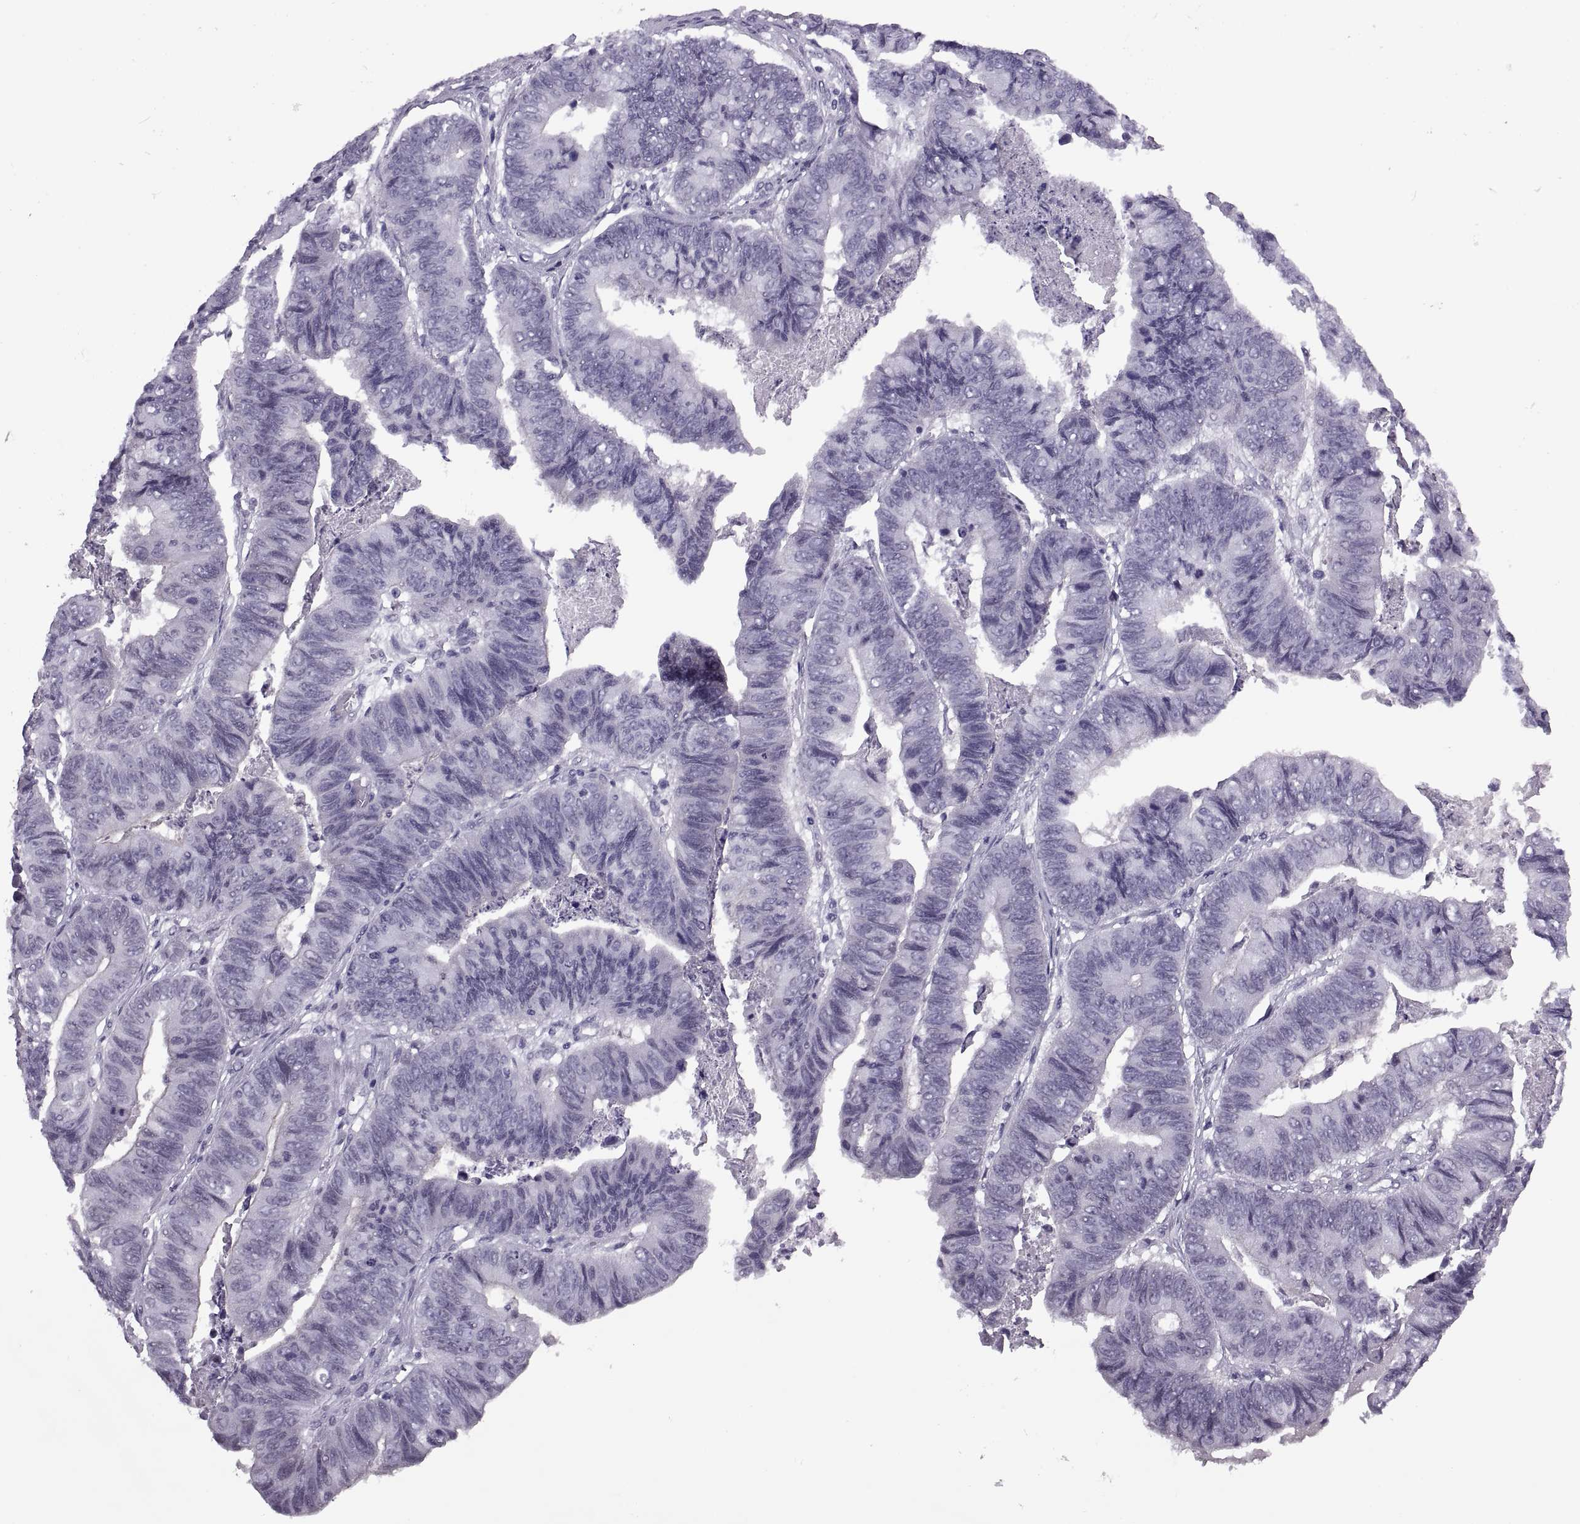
{"staining": {"intensity": "negative", "quantity": "none", "location": "none"}, "tissue": "stomach cancer", "cell_type": "Tumor cells", "image_type": "cancer", "snomed": [{"axis": "morphology", "description": "Adenocarcinoma, NOS"}, {"axis": "topography", "description": "Stomach, lower"}], "caption": "Immunohistochemical staining of human stomach cancer reveals no significant expression in tumor cells.", "gene": "SYNGR4", "patient": {"sex": "male", "age": 77}}